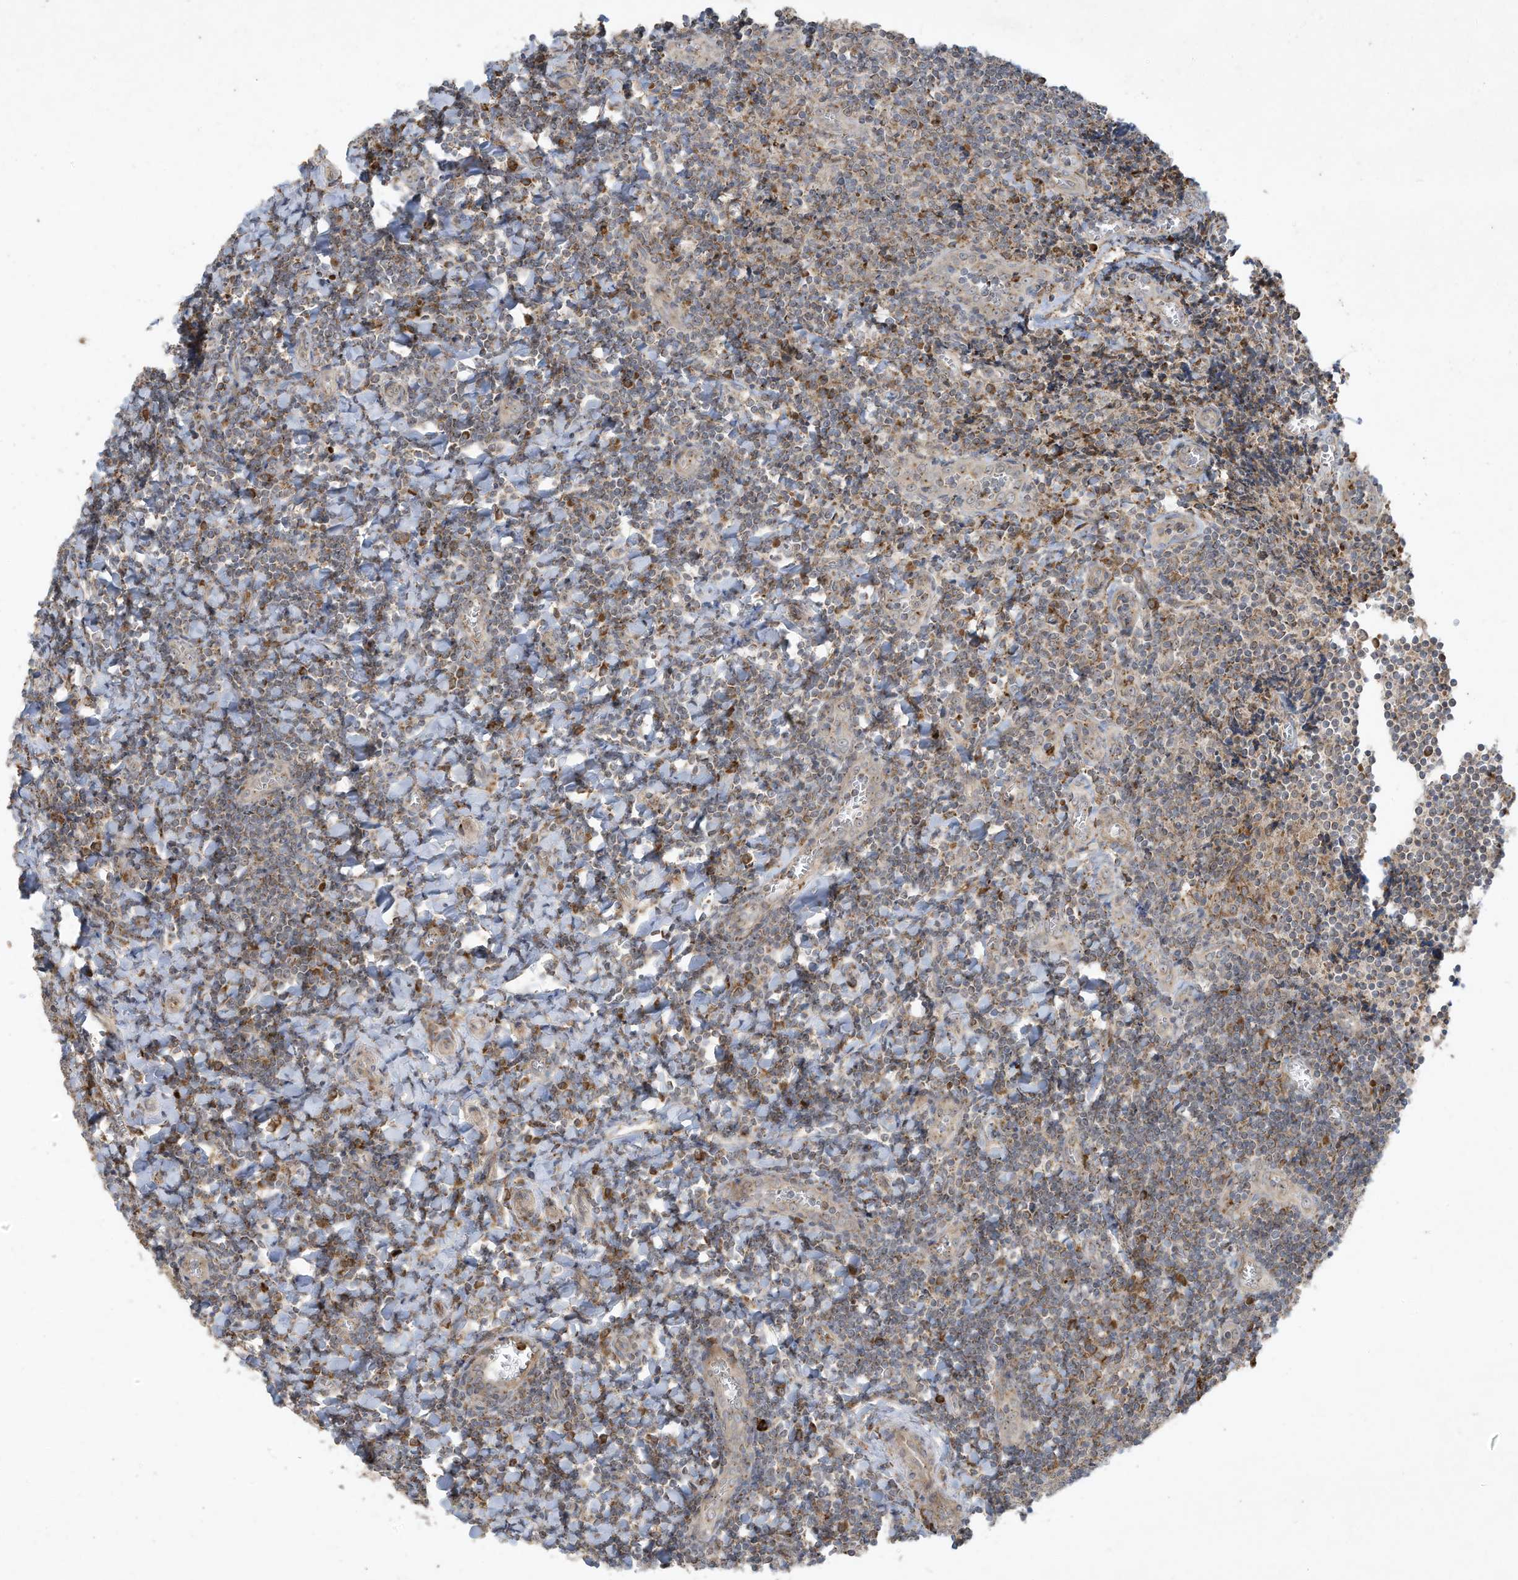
{"staining": {"intensity": "moderate", "quantity": "25%-75%", "location": "cytoplasmic/membranous"}, "tissue": "tonsil", "cell_type": "Germinal center cells", "image_type": "normal", "snomed": [{"axis": "morphology", "description": "Normal tissue, NOS"}, {"axis": "topography", "description": "Tonsil"}], "caption": "Moderate cytoplasmic/membranous staining for a protein is present in about 25%-75% of germinal center cells of benign tonsil using immunohistochemistry (IHC).", "gene": "C2orf74", "patient": {"sex": "male", "age": 27}}